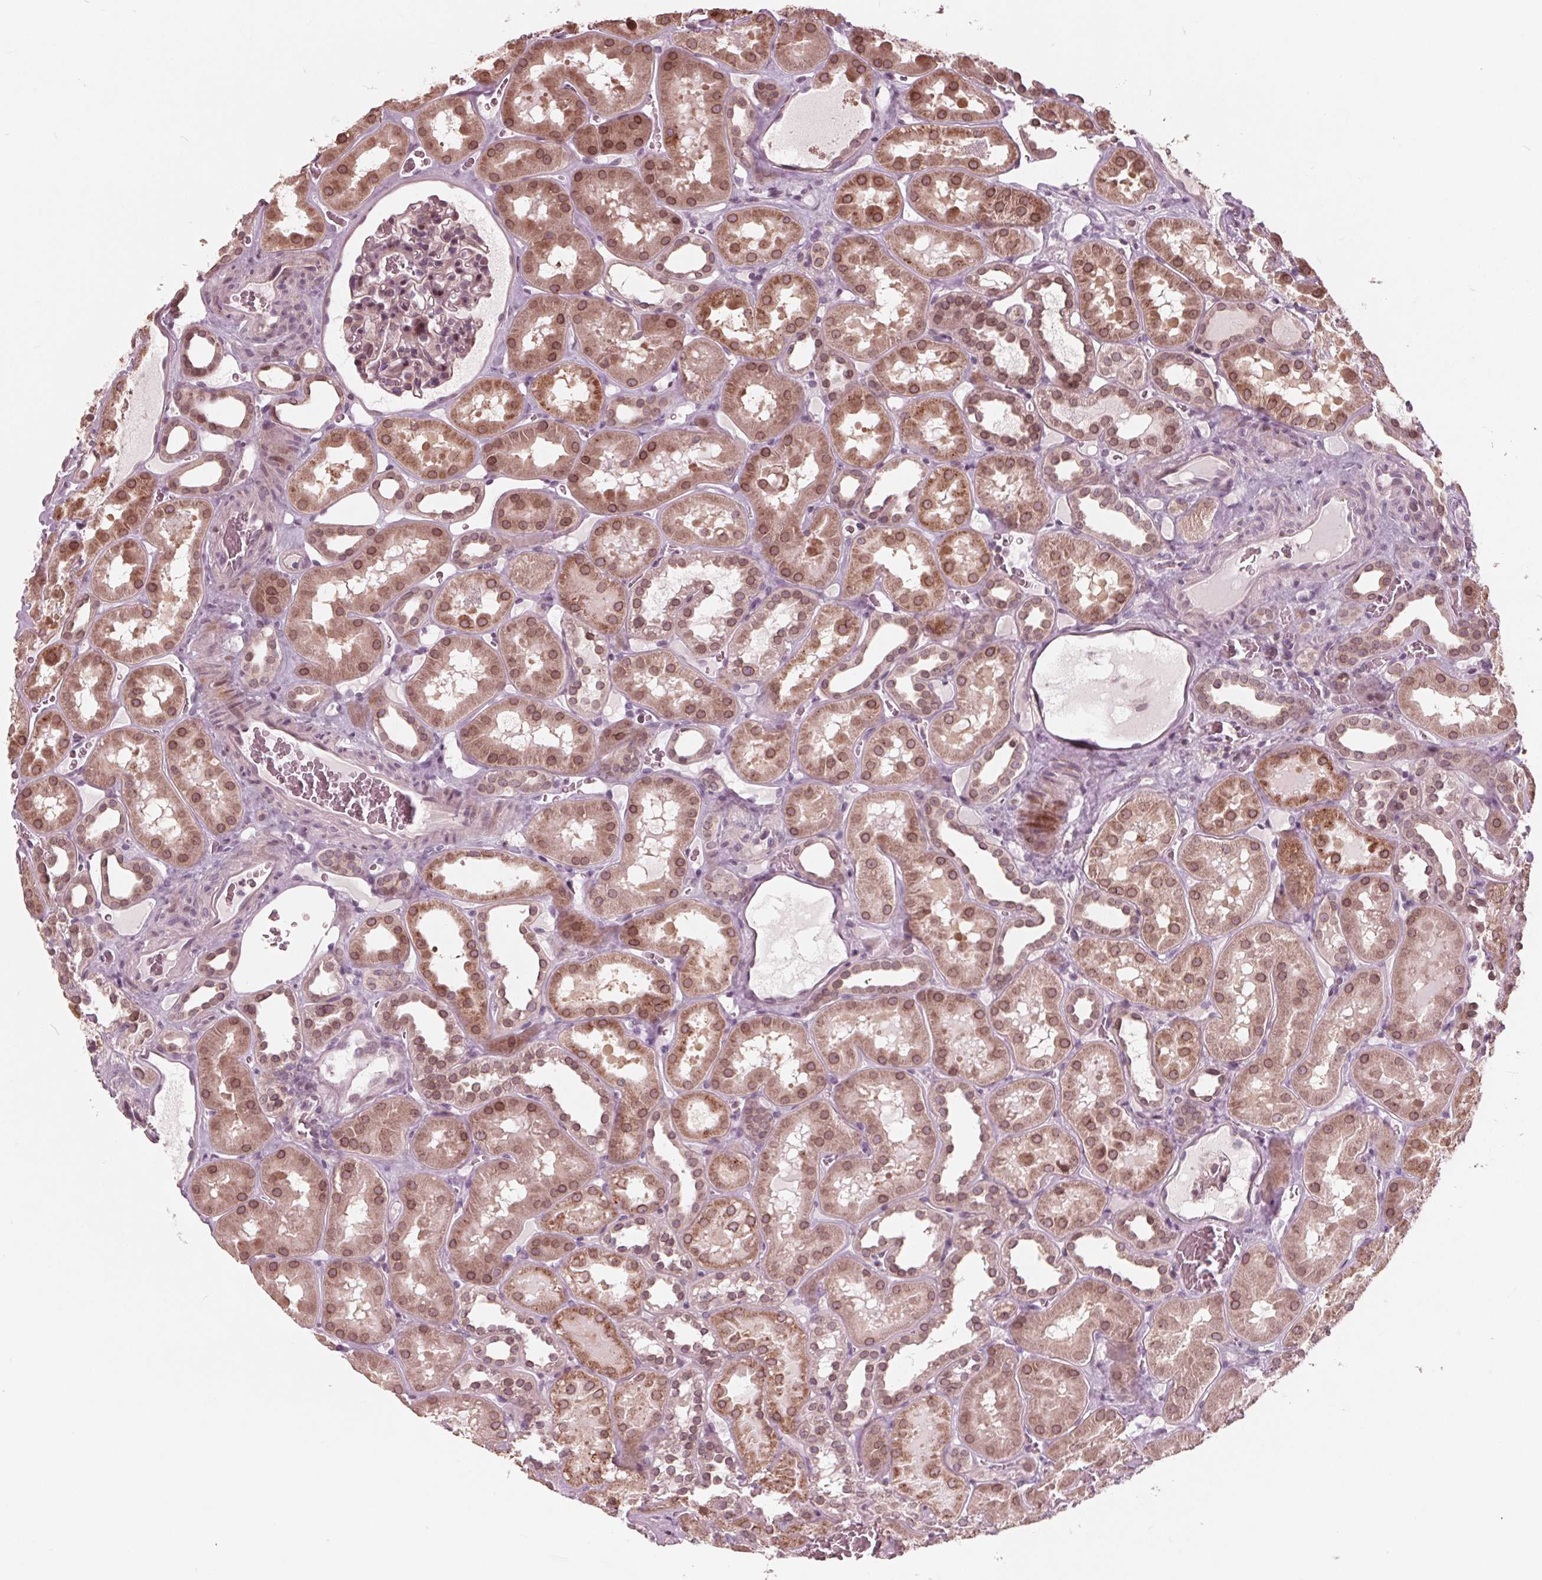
{"staining": {"intensity": "moderate", "quantity": "<25%", "location": "nuclear"}, "tissue": "kidney", "cell_type": "Cells in glomeruli", "image_type": "normal", "snomed": [{"axis": "morphology", "description": "Normal tissue, NOS"}, {"axis": "topography", "description": "Kidney"}], "caption": "Immunohistochemistry (IHC) of benign human kidney displays low levels of moderate nuclear expression in about <25% of cells in glomeruli. (Brightfield microscopy of DAB IHC at high magnification).", "gene": "NUP210", "patient": {"sex": "female", "age": 41}}